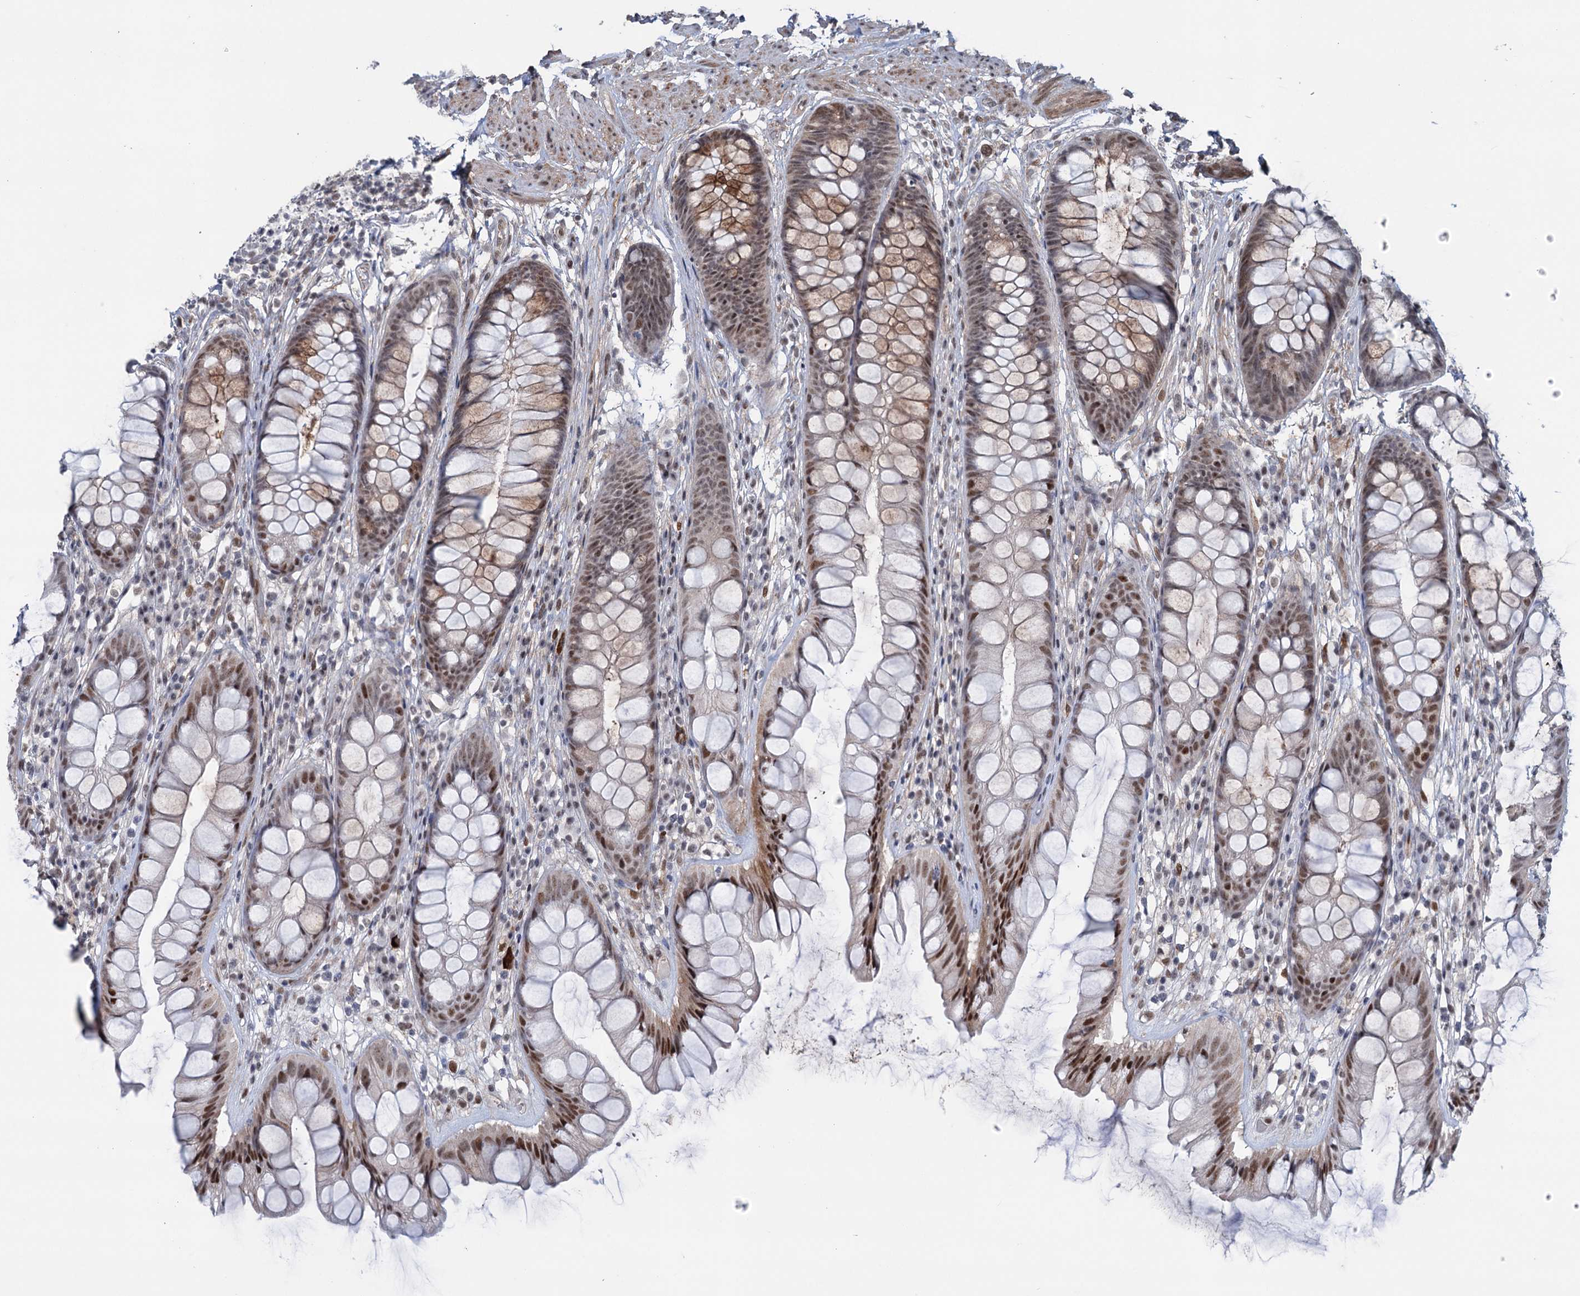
{"staining": {"intensity": "moderate", "quantity": ">75%", "location": "cytoplasmic/membranous,nuclear"}, "tissue": "rectum", "cell_type": "Glandular cells", "image_type": "normal", "snomed": [{"axis": "morphology", "description": "Normal tissue, NOS"}, {"axis": "topography", "description": "Rectum"}], "caption": "High-magnification brightfield microscopy of unremarkable rectum stained with DAB (3,3'-diaminobenzidine) (brown) and counterstained with hematoxylin (blue). glandular cells exhibit moderate cytoplasmic/membranous,nuclear expression is appreciated in about>75% of cells. The protein is shown in brown color, while the nuclei are stained blue.", "gene": "FAM53A", "patient": {"sex": "male", "age": 74}}